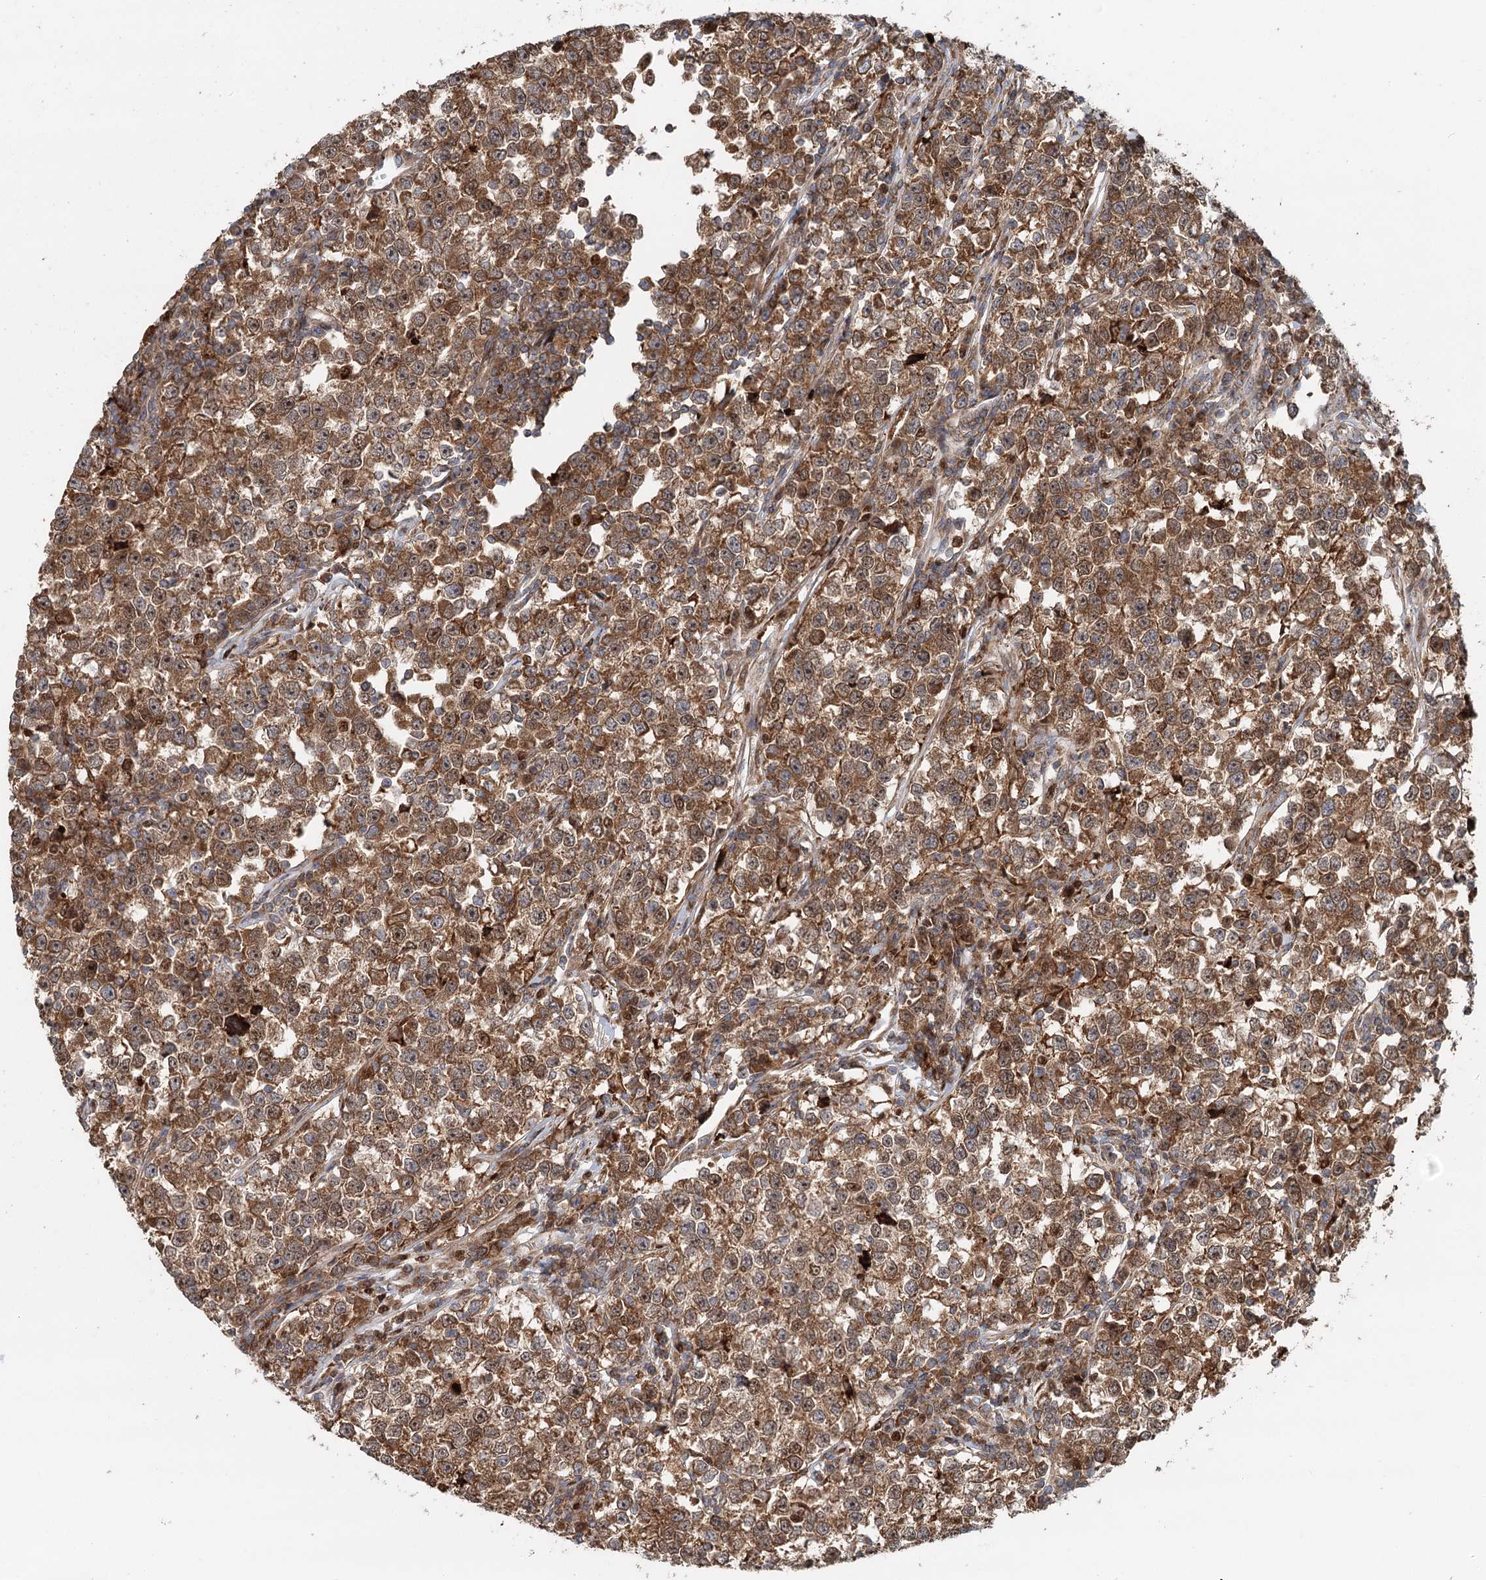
{"staining": {"intensity": "strong", "quantity": ">75%", "location": "cytoplasmic/membranous"}, "tissue": "testis cancer", "cell_type": "Tumor cells", "image_type": "cancer", "snomed": [{"axis": "morphology", "description": "Normal tissue, NOS"}, {"axis": "morphology", "description": "Seminoma, NOS"}, {"axis": "topography", "description": "Testis"}], "caption": "Immunohistochemistry histopathology image of human testis cancer stained for a protein (brown), which reveals high levels of strong cytoplasmic/membranous staining in about >75% of tumor cells.", "gene": "RNF111", "patient": {"sex": "male", "age": 43}}